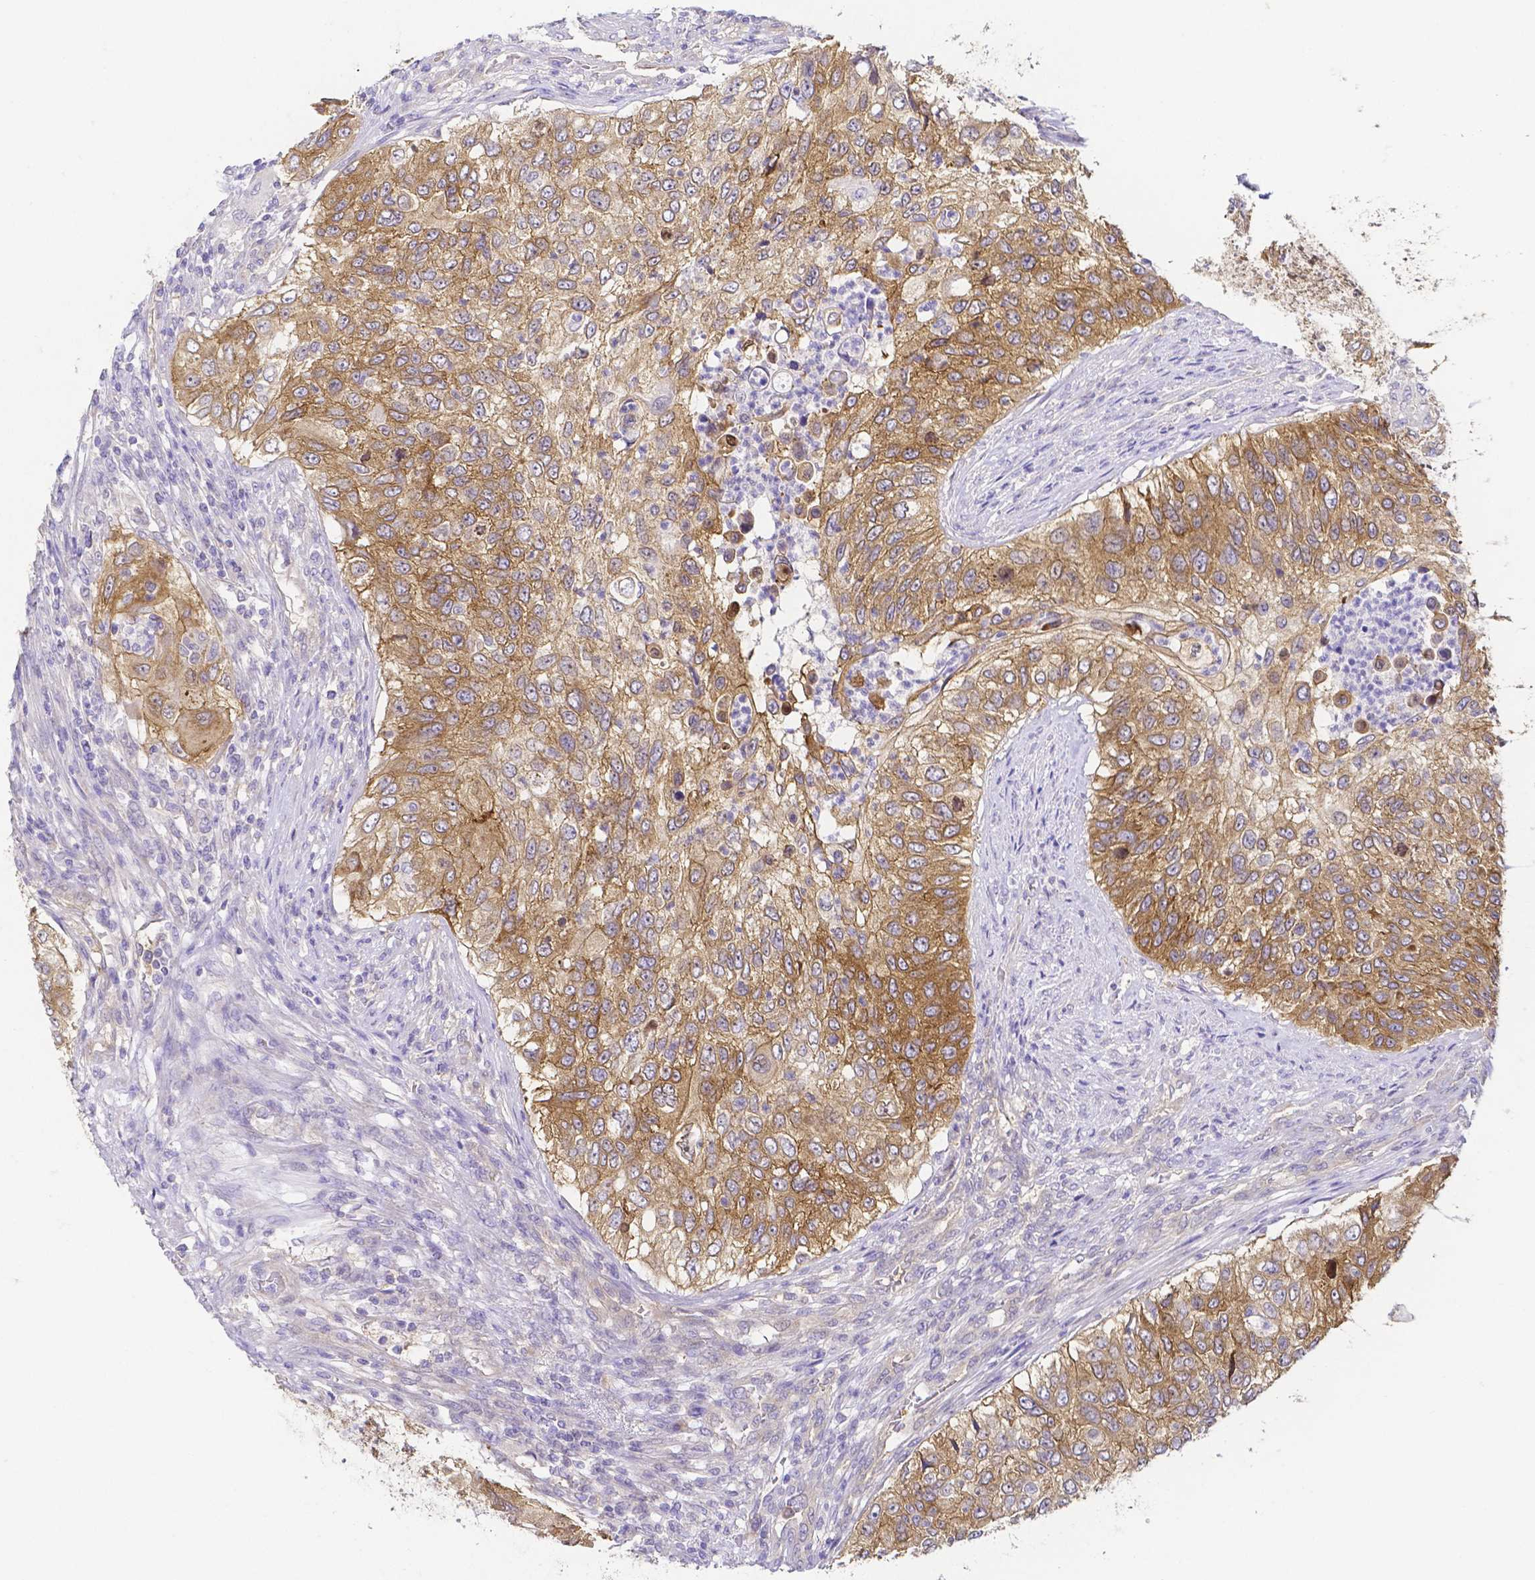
{"staining": {"intensity": "moderate", "quantity": ">75%", "location": "cytoplasmic/membranous"}, "tissue": "urothelial cancer", "cell_type": "Tumor cells", "image_type": "cancer", "snomed": [{"axis": "morphology", "description": "Urothelial carcinoma, High grade"}, {"axis": "topography", "description": "Urinary bladder"}], "caption": "Urothelial cancer was stained to show a protein in brown. There is medium levels of moderate cytoplasmic/membranous positivity in about >75% of tumor cells. The protein of interest is shown in brown color, while the nuclei are stained blue.", "gene": "PKP3", "patient": {"sex": "female", "age": 60}}